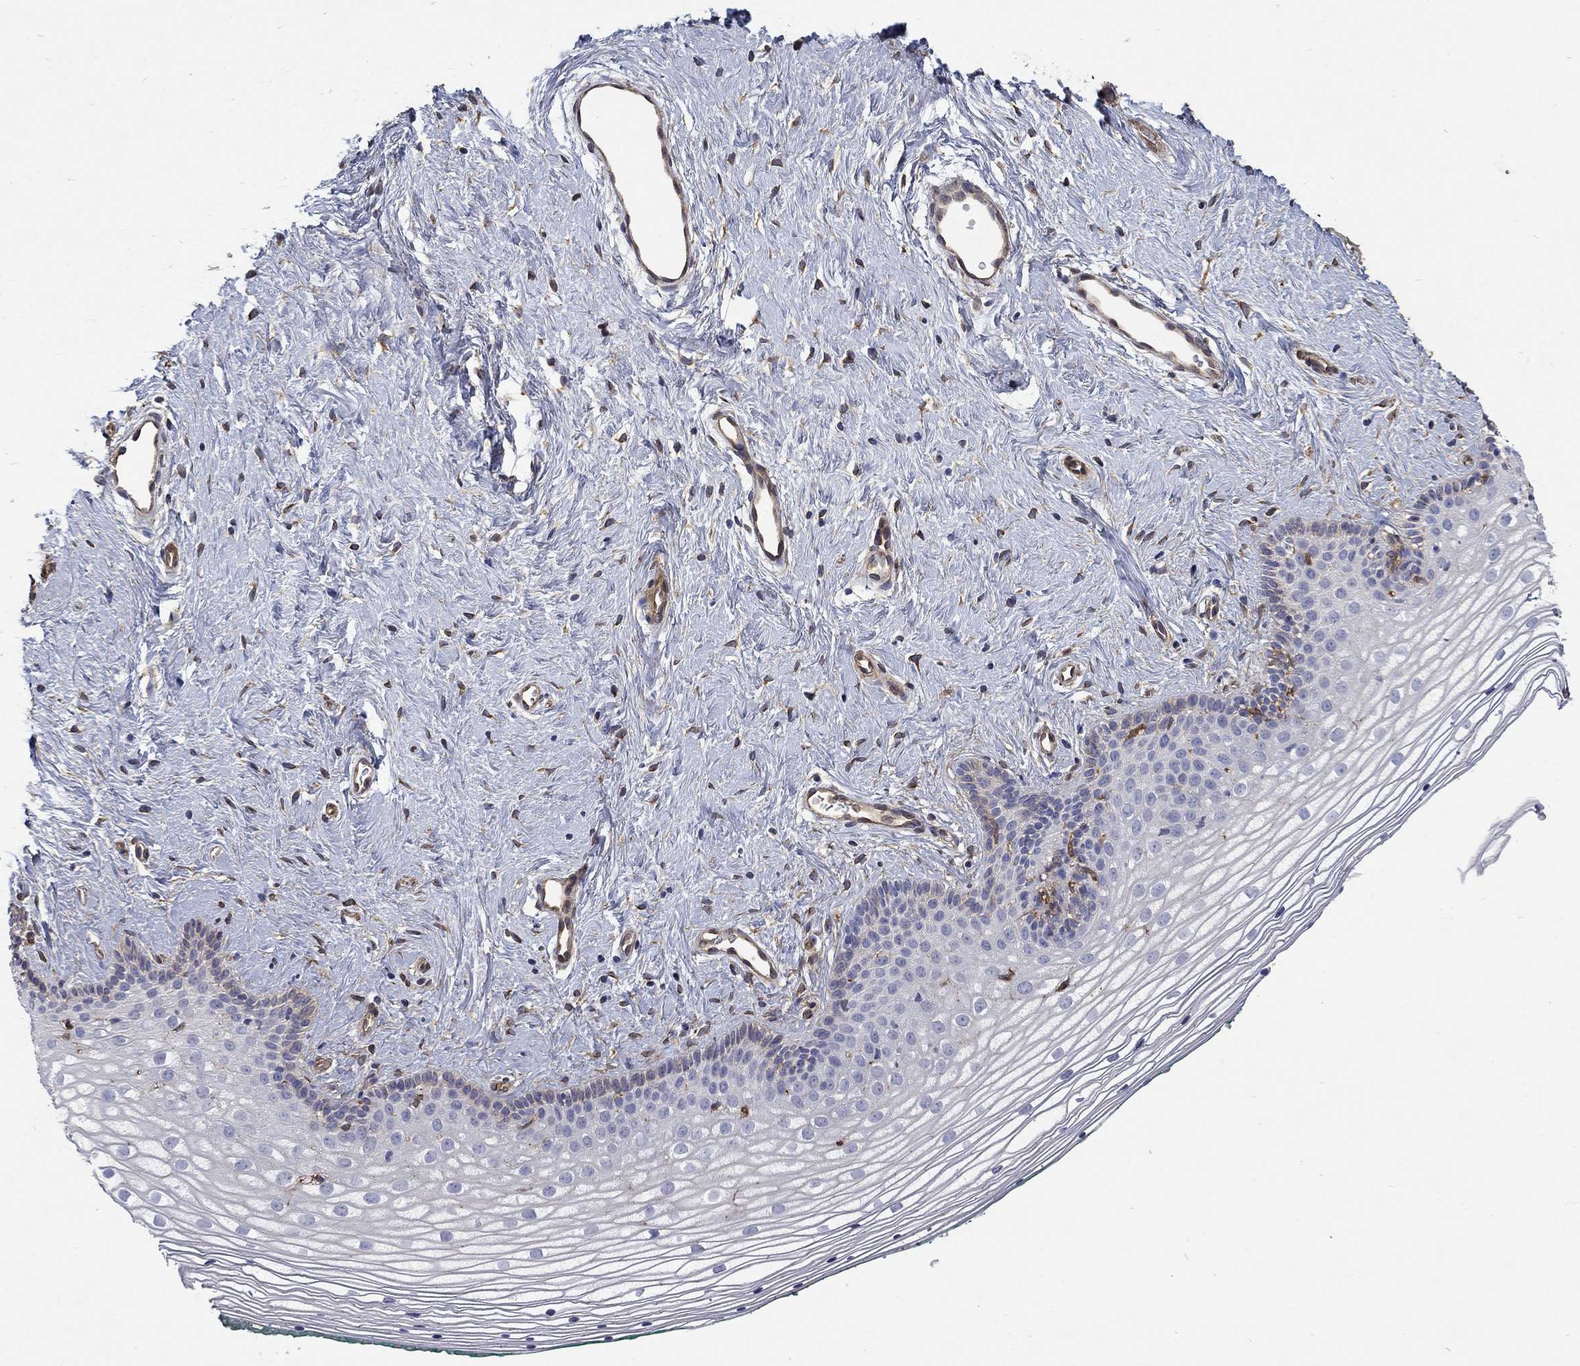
{"staining": {"intensity": "negative", "quantity": "none", "location": "none"}, "tissue": "vagina", "cell_type": "Squamous epithelial cells", "image_type": "normal", "snomed": [{"axis": "morphology", "description": "Normal tissue, NOS"}, {"axis": "topography", "description": "Vagina"}], "caption": "An image of human vagina is negative for staining in squamous epithelial cells. (Immunohistochemistry (ihc), brightfield microscopy, high magnification).", "gene": "DPYSL2", "patient": {"sex": "female", "age": 36}}